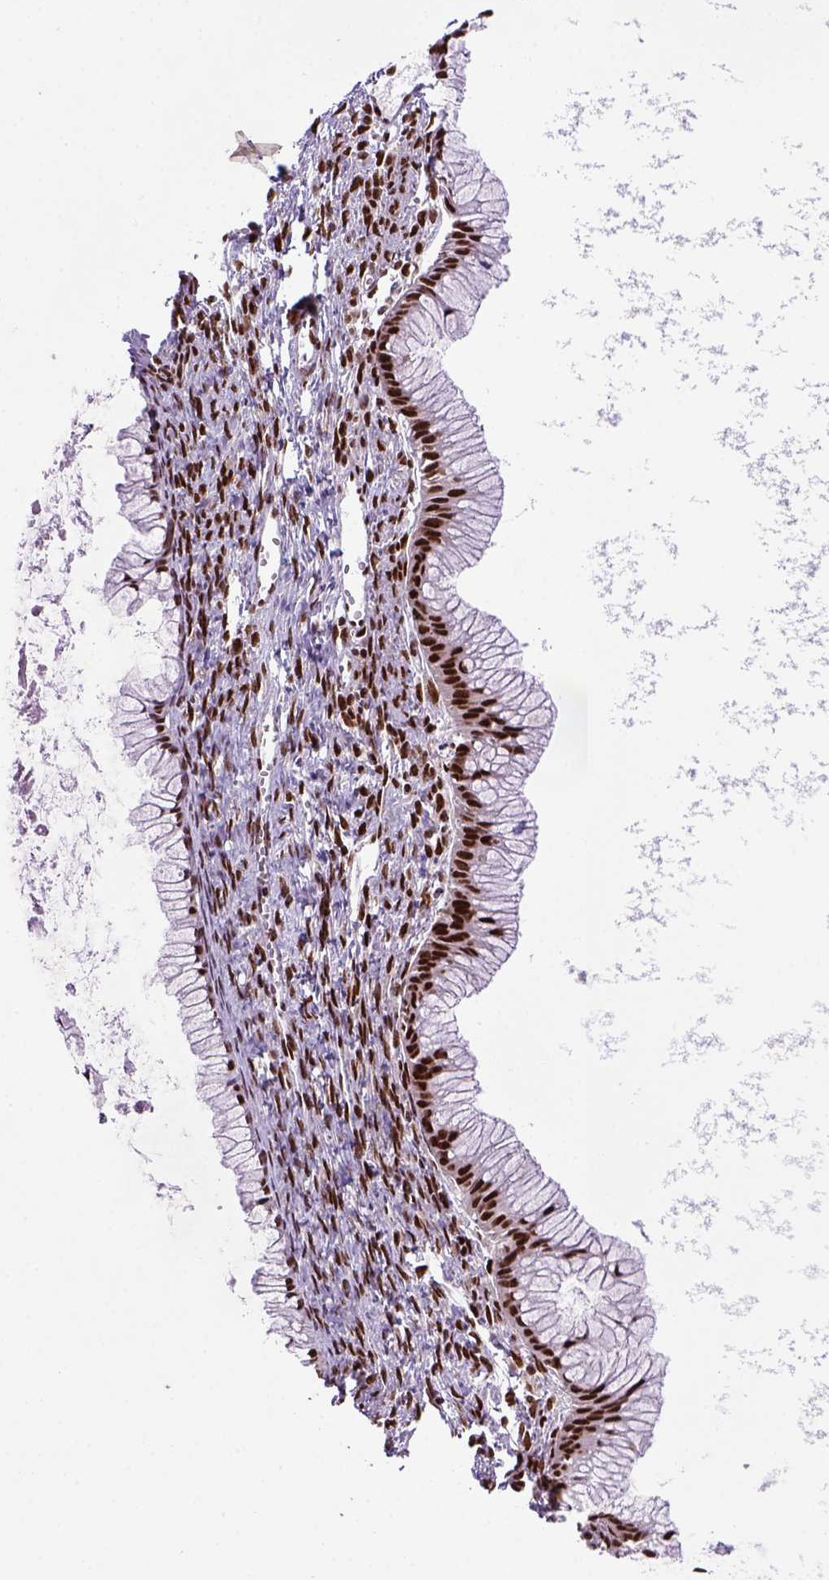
{"staining": {"intensity": "strong", "quantity": ">75%", "location": "nuclear"}, "tissue": "ovarian cancer", "cell_type": "Tumor cells", "image_type": "cancer", "snomed": [{"axis": "morphology", "description": "Cystadenocarcinoma, mucinous, NOS"}, {"axis": "topography", "description": "Ovary"}], "caption": "A high amount of strong nuclear positivity is seen in about >75% of tumor cells in ovarian cancer (mucinous cystadenocarcinoma) tissue.", "gene": "NSMCE2", "patient": {"sex": "female", "age": 41}}